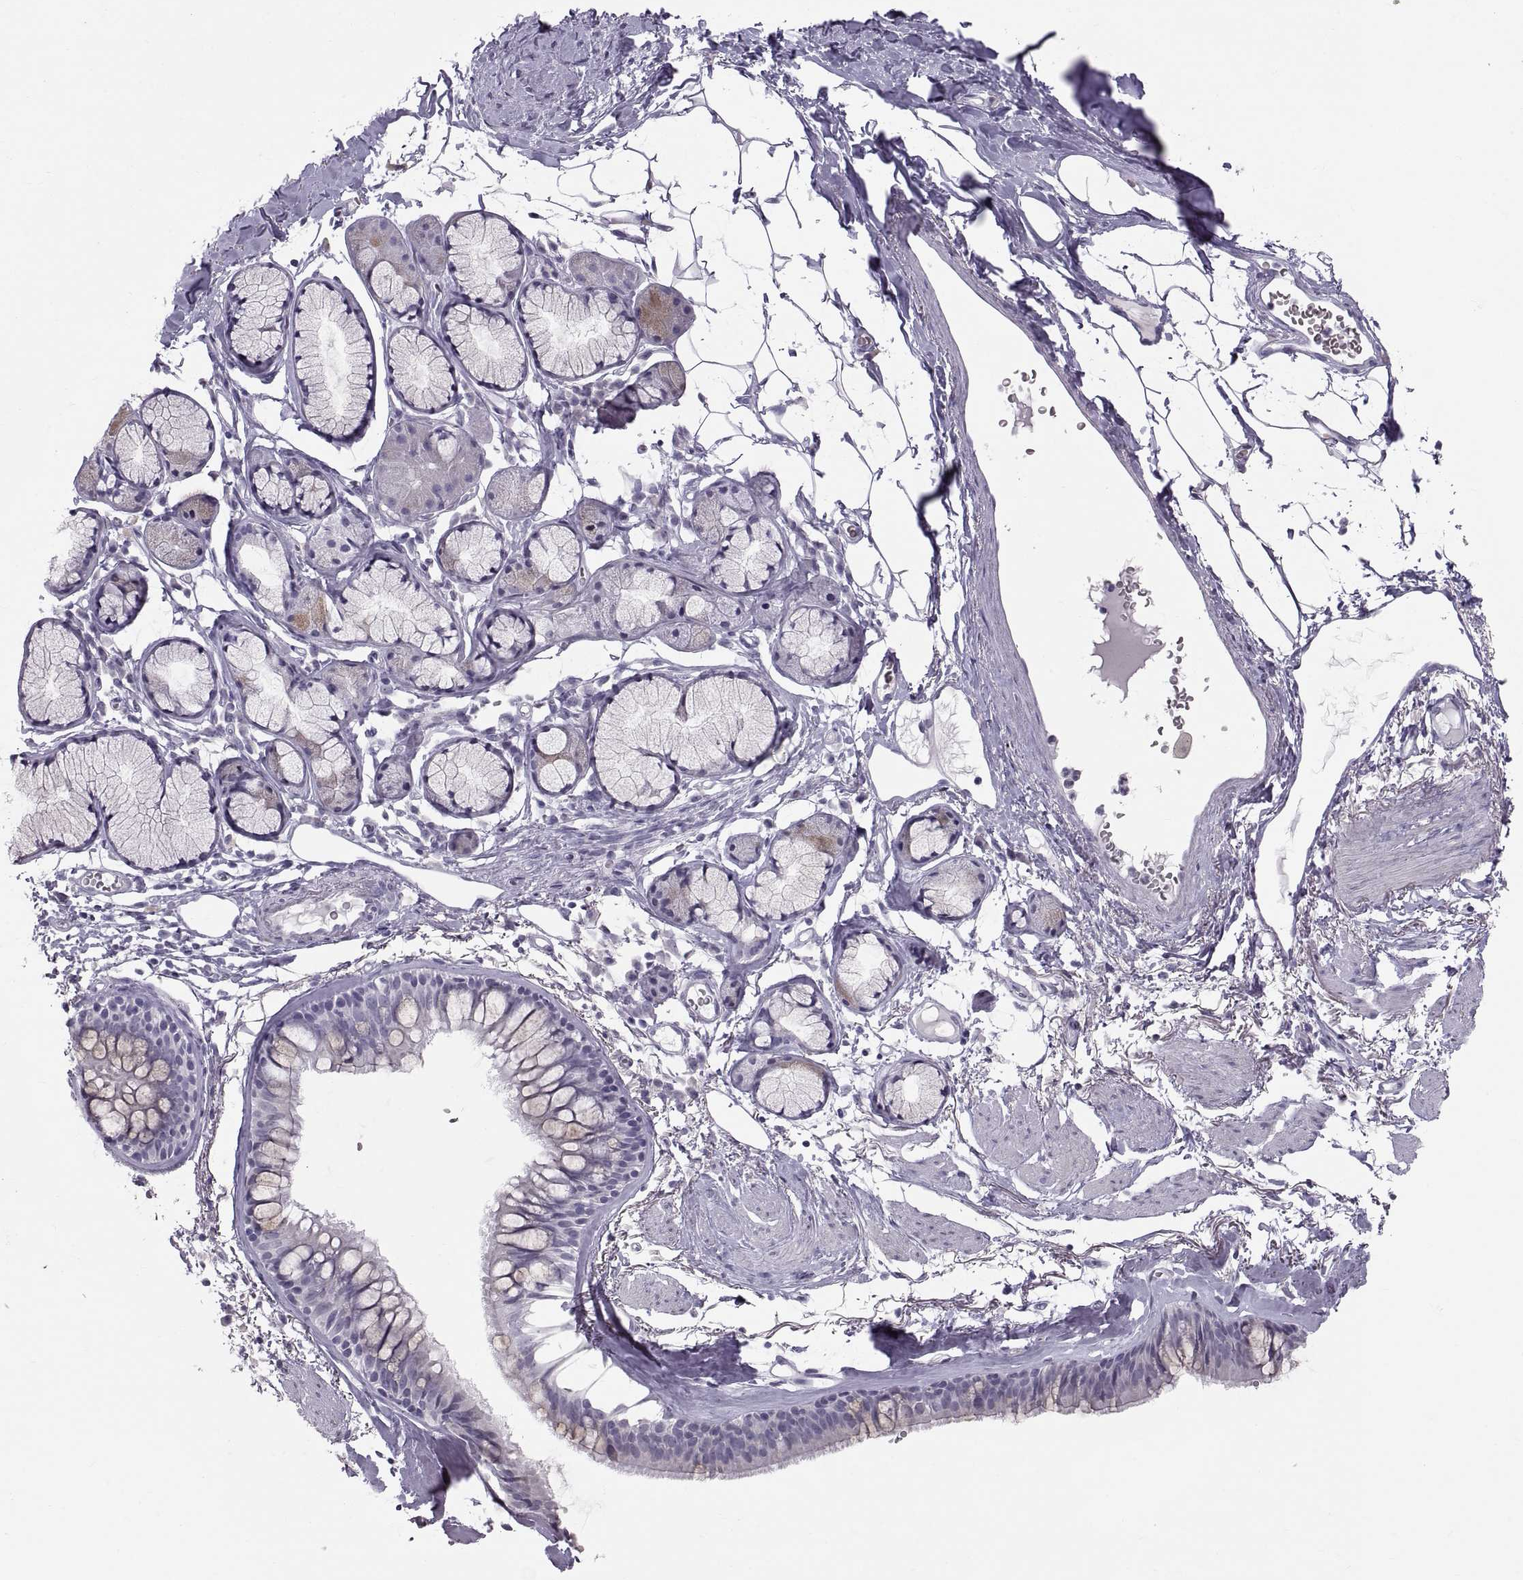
{"staining": {"intensity": "negative", "quantity": "none", "location": "none"}, "tissue": "bronchus", "cell_type": "Respiratory epithelial cells", "image_type": "normal", "snomed": [{"axis": "morphology", "description": "Normal tissue, NOS"}, {"axis": "morphology", "description": "Squamous cell carcinoma, NOS"}, {"axis": "topography", "description": "Cartilage tissue"}, {"axis": "topography", "description": "Bronchus"}], "caption": "IHC of benign human bronchus displays no positivity in respiratory epithelial cells. (Brightfield microscopy of DAB IHC at high magnification).", "gene": "SPACDR", "patient": {"sex": "male", "age": 72}}